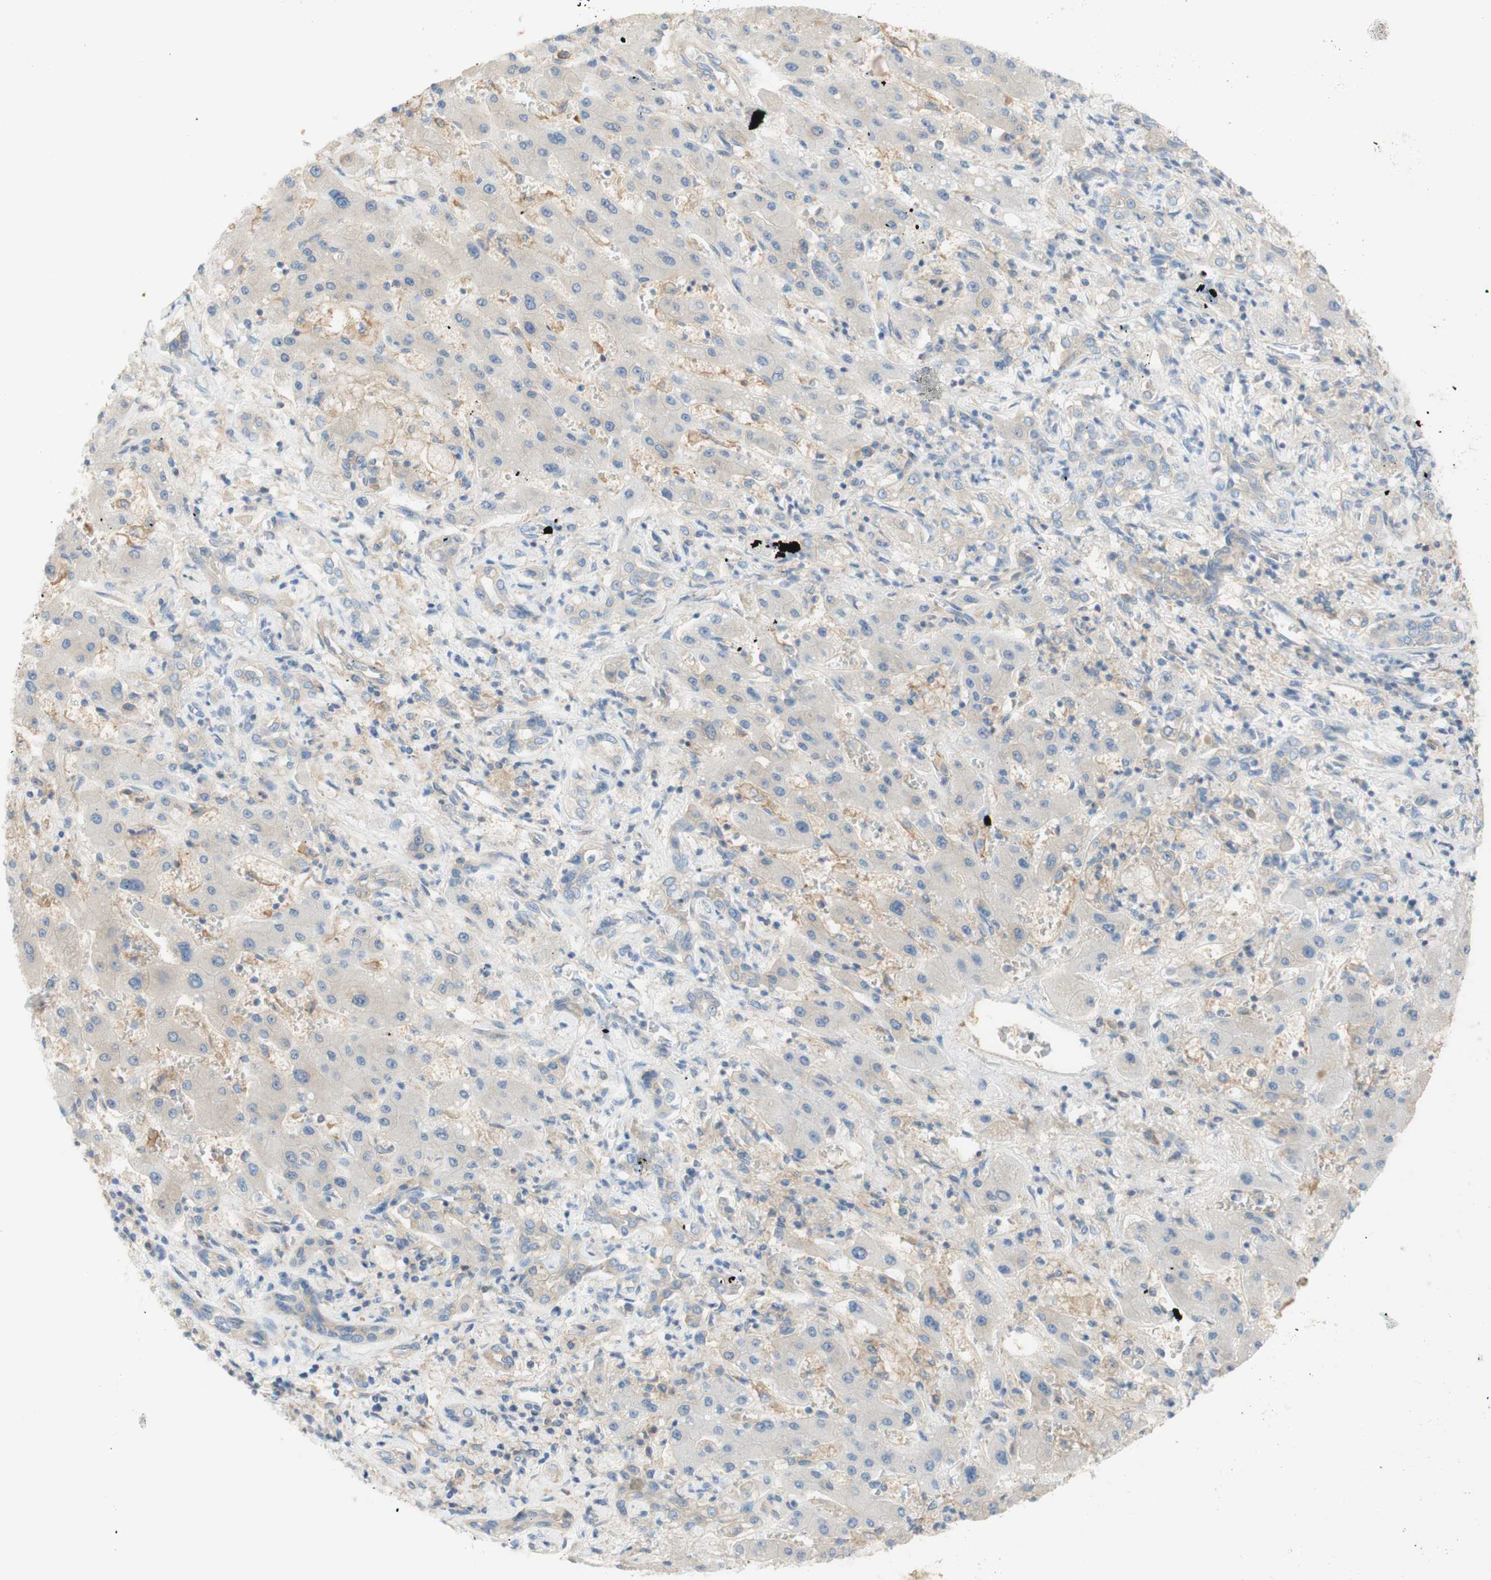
{"staining": {"intensity": "weak", "quantity": "25%-75%", "location": "cytoplasmic/membranous"}, "tissue": "liver cancer", "cell_type": "Tumor cells", "image_type": "cancer", "snomed": [{"axis": "morphology", "description": "Cholangiocarcinoma"}, {"axis": "topography", "description": "Liver"}], "caption": "Immunohistochemical staining of human cholangiocarcinoma (liver) exhibits low levels of weak cytoplasmic/membranous positivity in about 25%-75% of tumor cells.", "gene": "ATP2B1", "patient": {"sex": "male", "age": 50}}